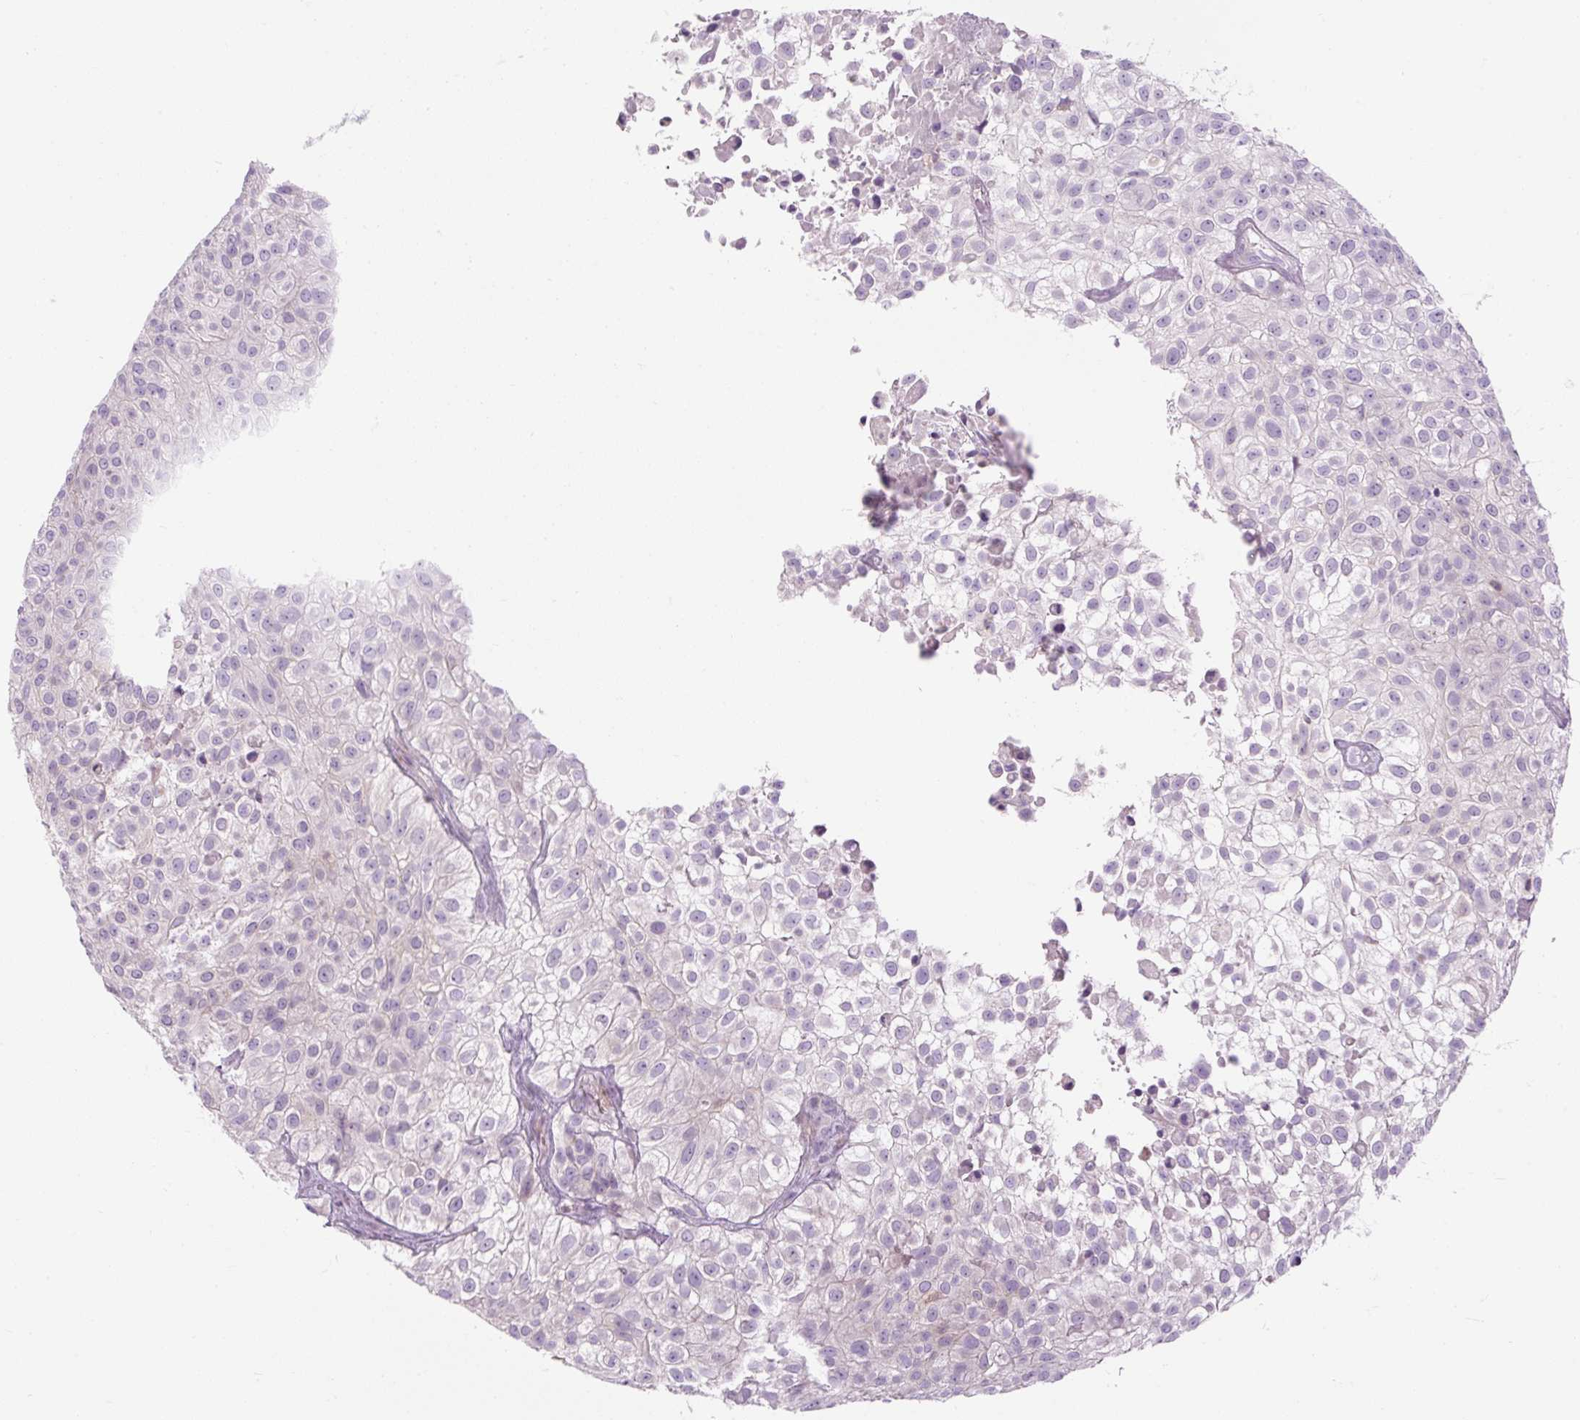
{"staining": {"intensity": "negative", "quantity": "none", "location": "none"}, "tissue": "urothelial cancer", "cell_type": "Tumor cells", "image_type": "cancer", "snomed": [{"axis": "morphology", "description": "Urothelial carcinoma, High grade"}, {"axis": "topography", "description": "Urinary bladder"}], "caption": "IHC of human urothelial carcinoma (high-grade) displays no expression in tumor cells.", "gene": "TIGD2", "patient": {"sex": "male", "age": 56}}